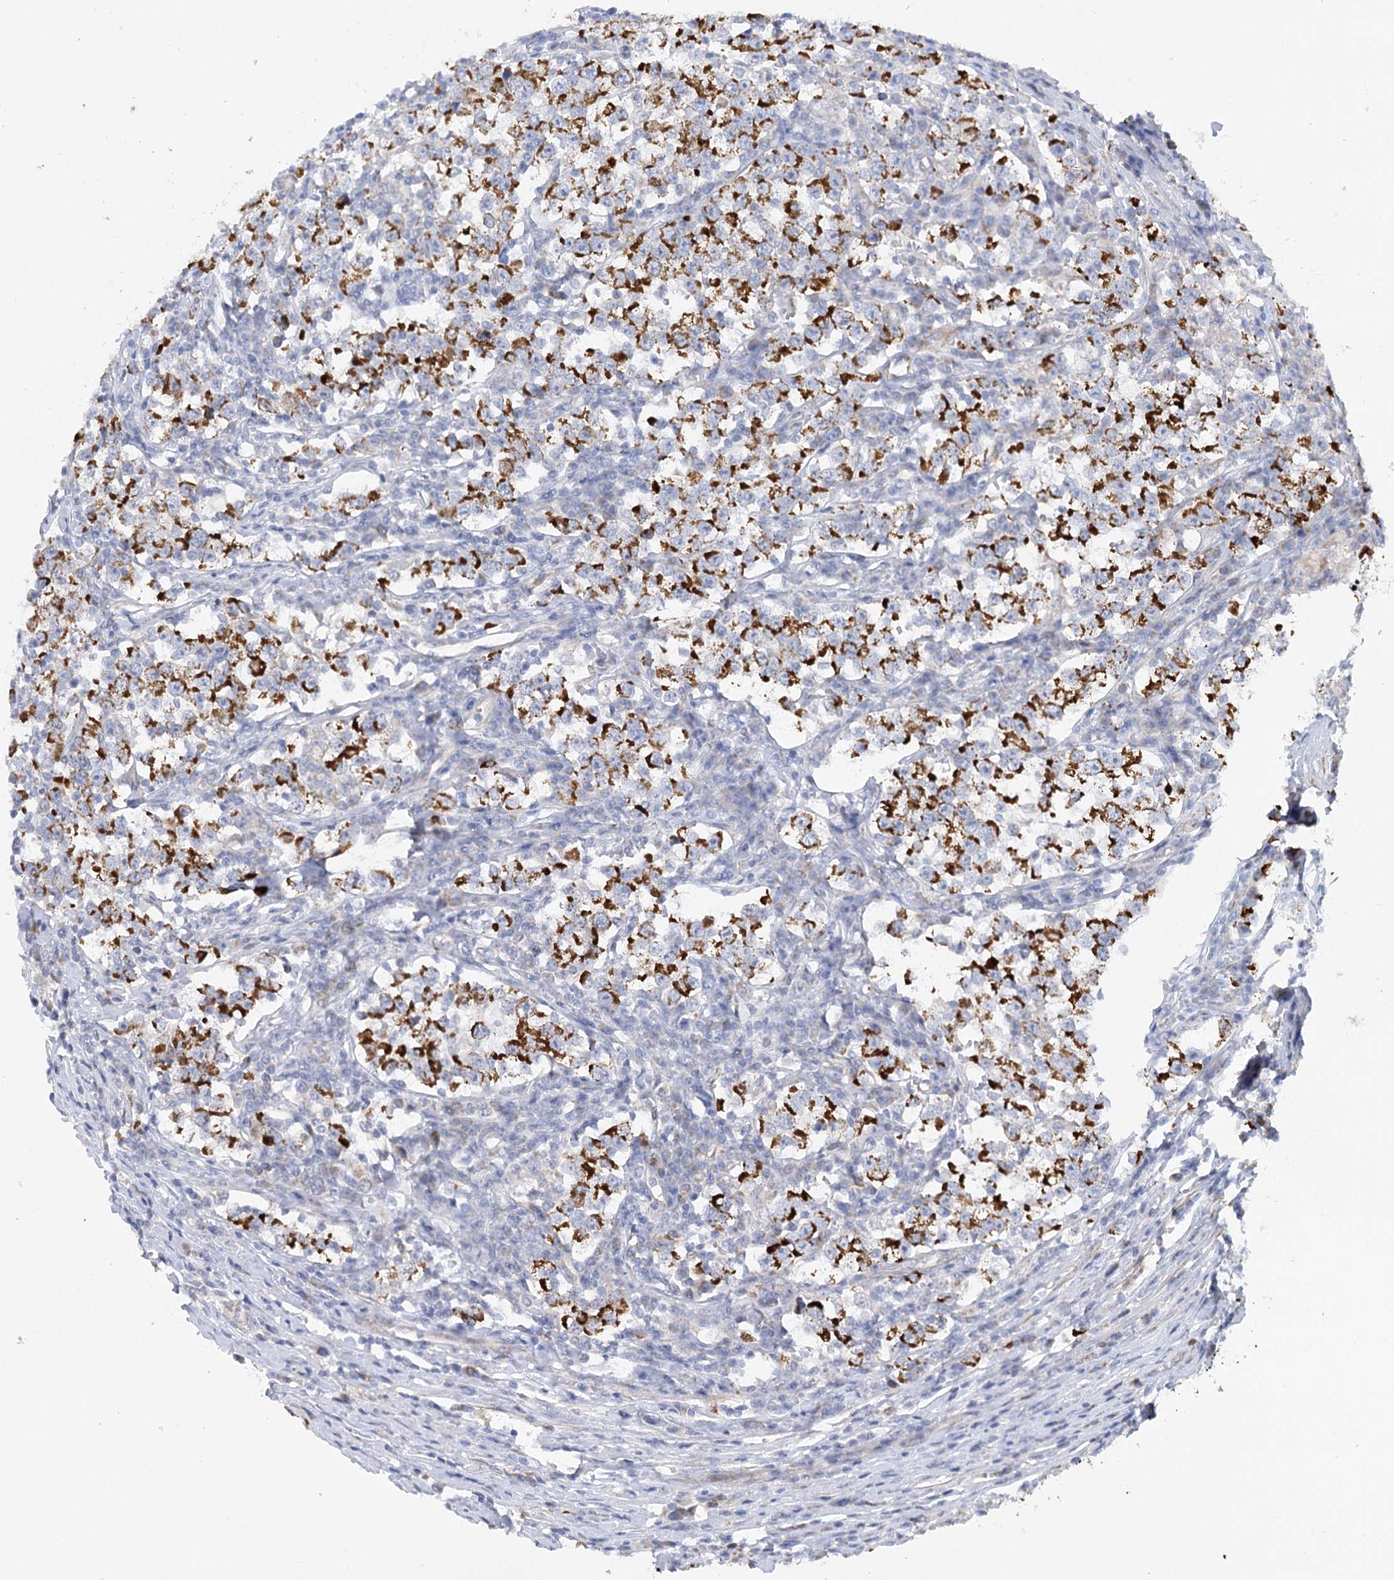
{"staining": {"intensity": "strong", "quantity": ">75%", "location": "cytoplasmic/membranous"}, "tissue": "testis cancer", "cell_type": "Tumor cells", "image_type": "cancer", "snomed": [{"axis": "morphology", "description": "Normal tissue, NOS"}, {"axis": "morphology", "description": "Seminoma, NOS"}, {"axis": "topography", "description": "Testis"}], "caption": "DAB (3,3'-diaminobenzidine) immunohistochemical staining of seminoma (testis) shows strong cytoplasmic/membranous protein positivity in about >75% of tumor cells.", "gene": "DHTKD1", "patient": {"sex": "male", "age": 43}}